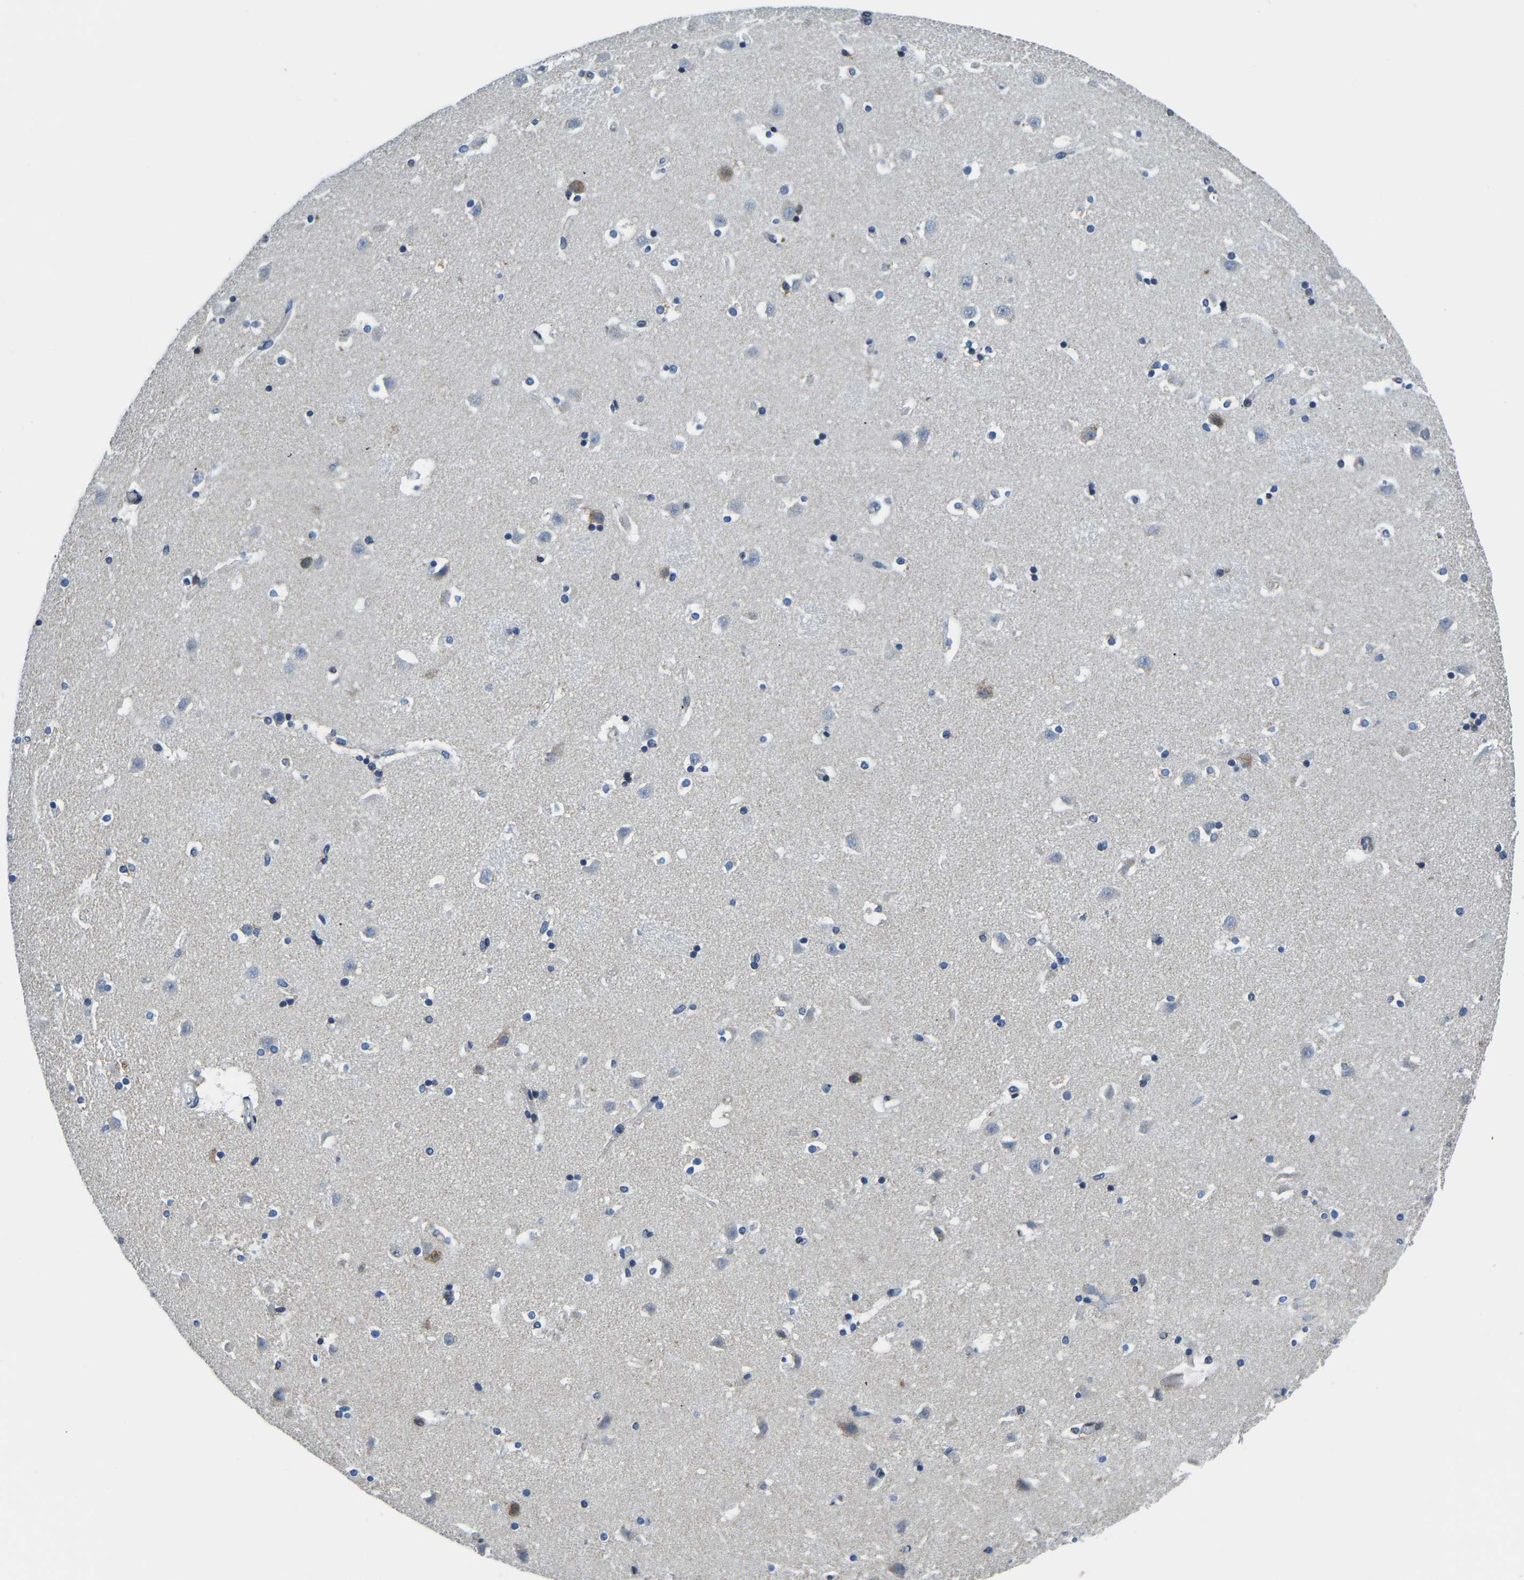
{"staining": {"intensity": "moderate", "quantity": "<25%", "location": "cytoplasmic/membranous"}, "tissue": "caudate", "cell_type": "Glial cells", "image_type": "normal", "snomed": [{"axis": "morphology", "description": "Normal tissue, NOS"}, {"axis": "topography", "description": "Lateral ventricle wall"}], "caption": "Immunohistochemistry micrograph of benign caudate: caudate stained using immunohistochemistry (IHC) shows low levels of moderate protein expression localized specifically in the cytoplasmic/membranous of glial cells, appearing as a cytoplasmic/membranous brown color.", "gene": "BNIP3L", "patient": {"sex": "male", "age": 45}}